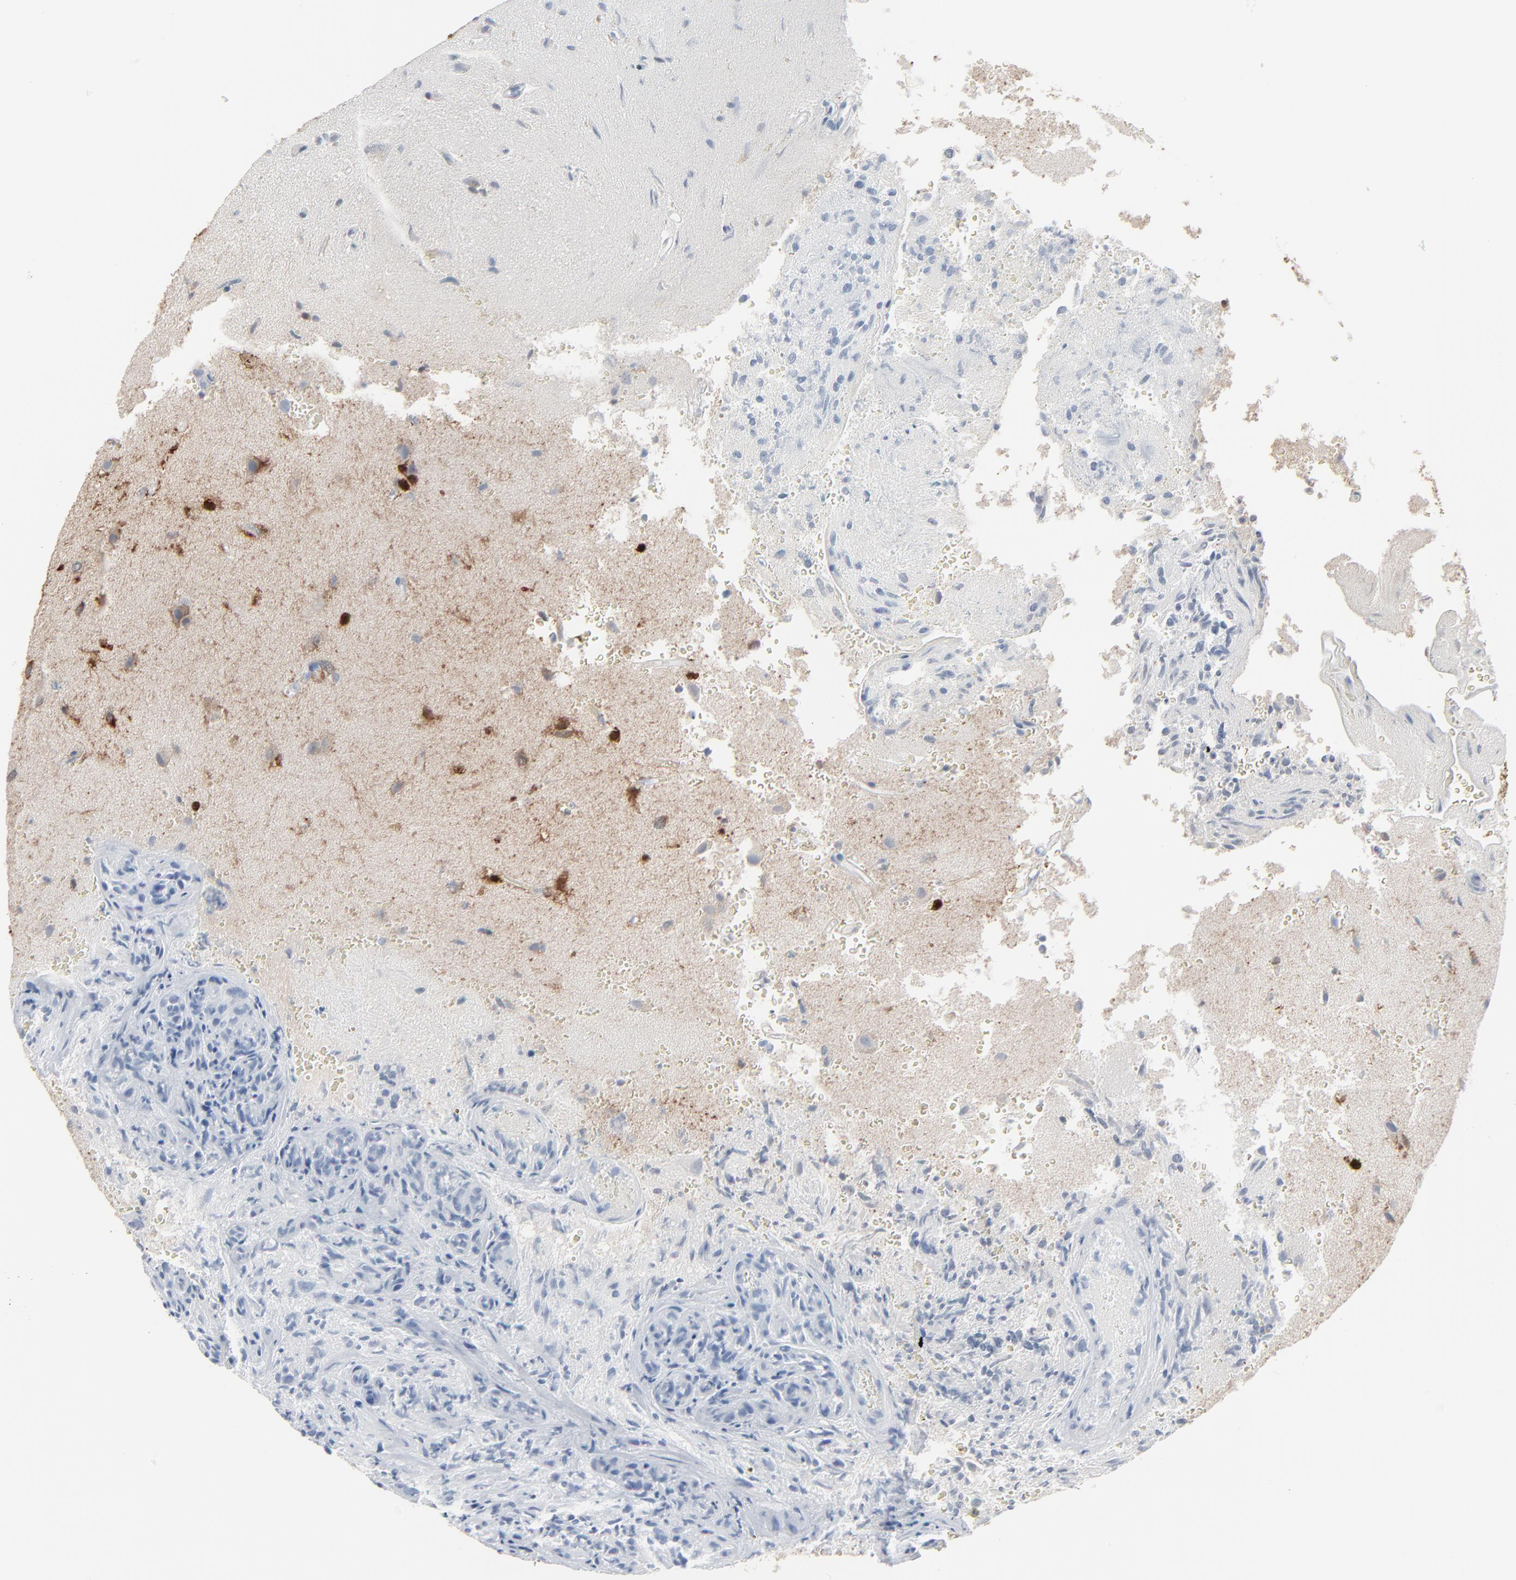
{"staining": {"intensity": "moderate", "quantity": "25%-75%", "location": "cytoplasmic/membranous,nuclear"}, "tissue": "glioma", "cell_type": "Tumor cells", "image_type": "cancer", "snomed": [{"axis": "morphology", "description": "Normal tissue, NOS"}, {"axis": "morphology", "description": "Glioma, malignant, High grade"}, {"axis": "topography", "description": "Cerebral cortex"}], "caption": "An immunohistochemistry photomicrograph of tumor tissue is shown. Protein staining in brown labels moderate cytoplasmic/membranous and nuclear positivity in high-grade glioma (malignant) within tumor cells.", "gene": "PHGDH", "patient": {"sex": "male", "age": 75}}